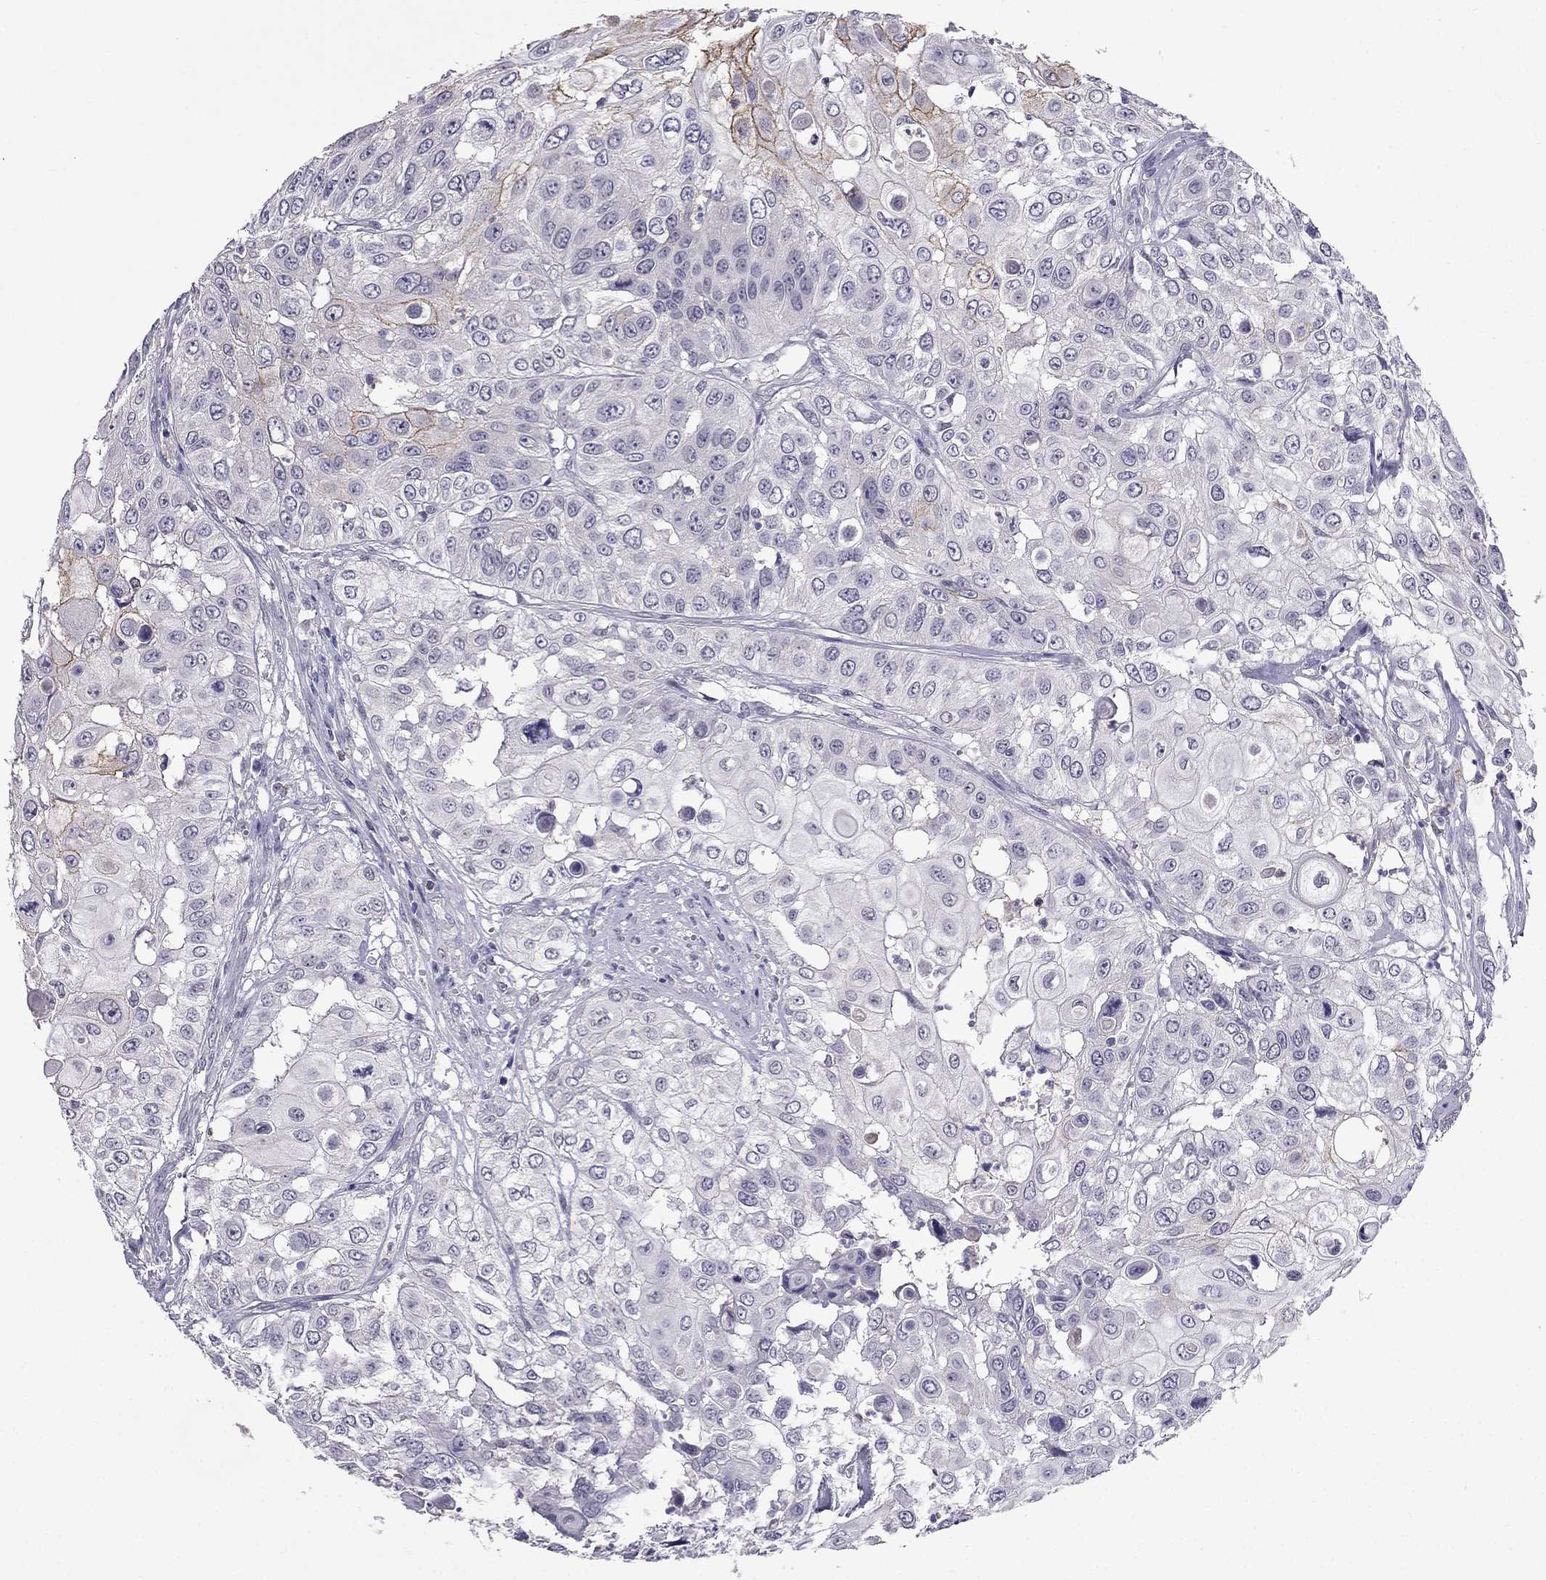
{"staining": {"intensity": "negative", "quantity": "none", "location": "none"}, "tissue": "urothelial cancer", "cell_type": "Tumor cells", "image_type": "cancer", "snomed": [{"axis": "morphology", "description": "Urothelial carcinoma, High grade"}, {"axis": "topography", "description": "Urinary bladder"}], "caption": "A high-resolution histopathology image shows immunohistochemistry staining of urothelial carcinoma (high-grade), which exhibits no significant expression in tumor cells.", "gene": "AQP9", "patient": {"sex": "female", "age": 79}}